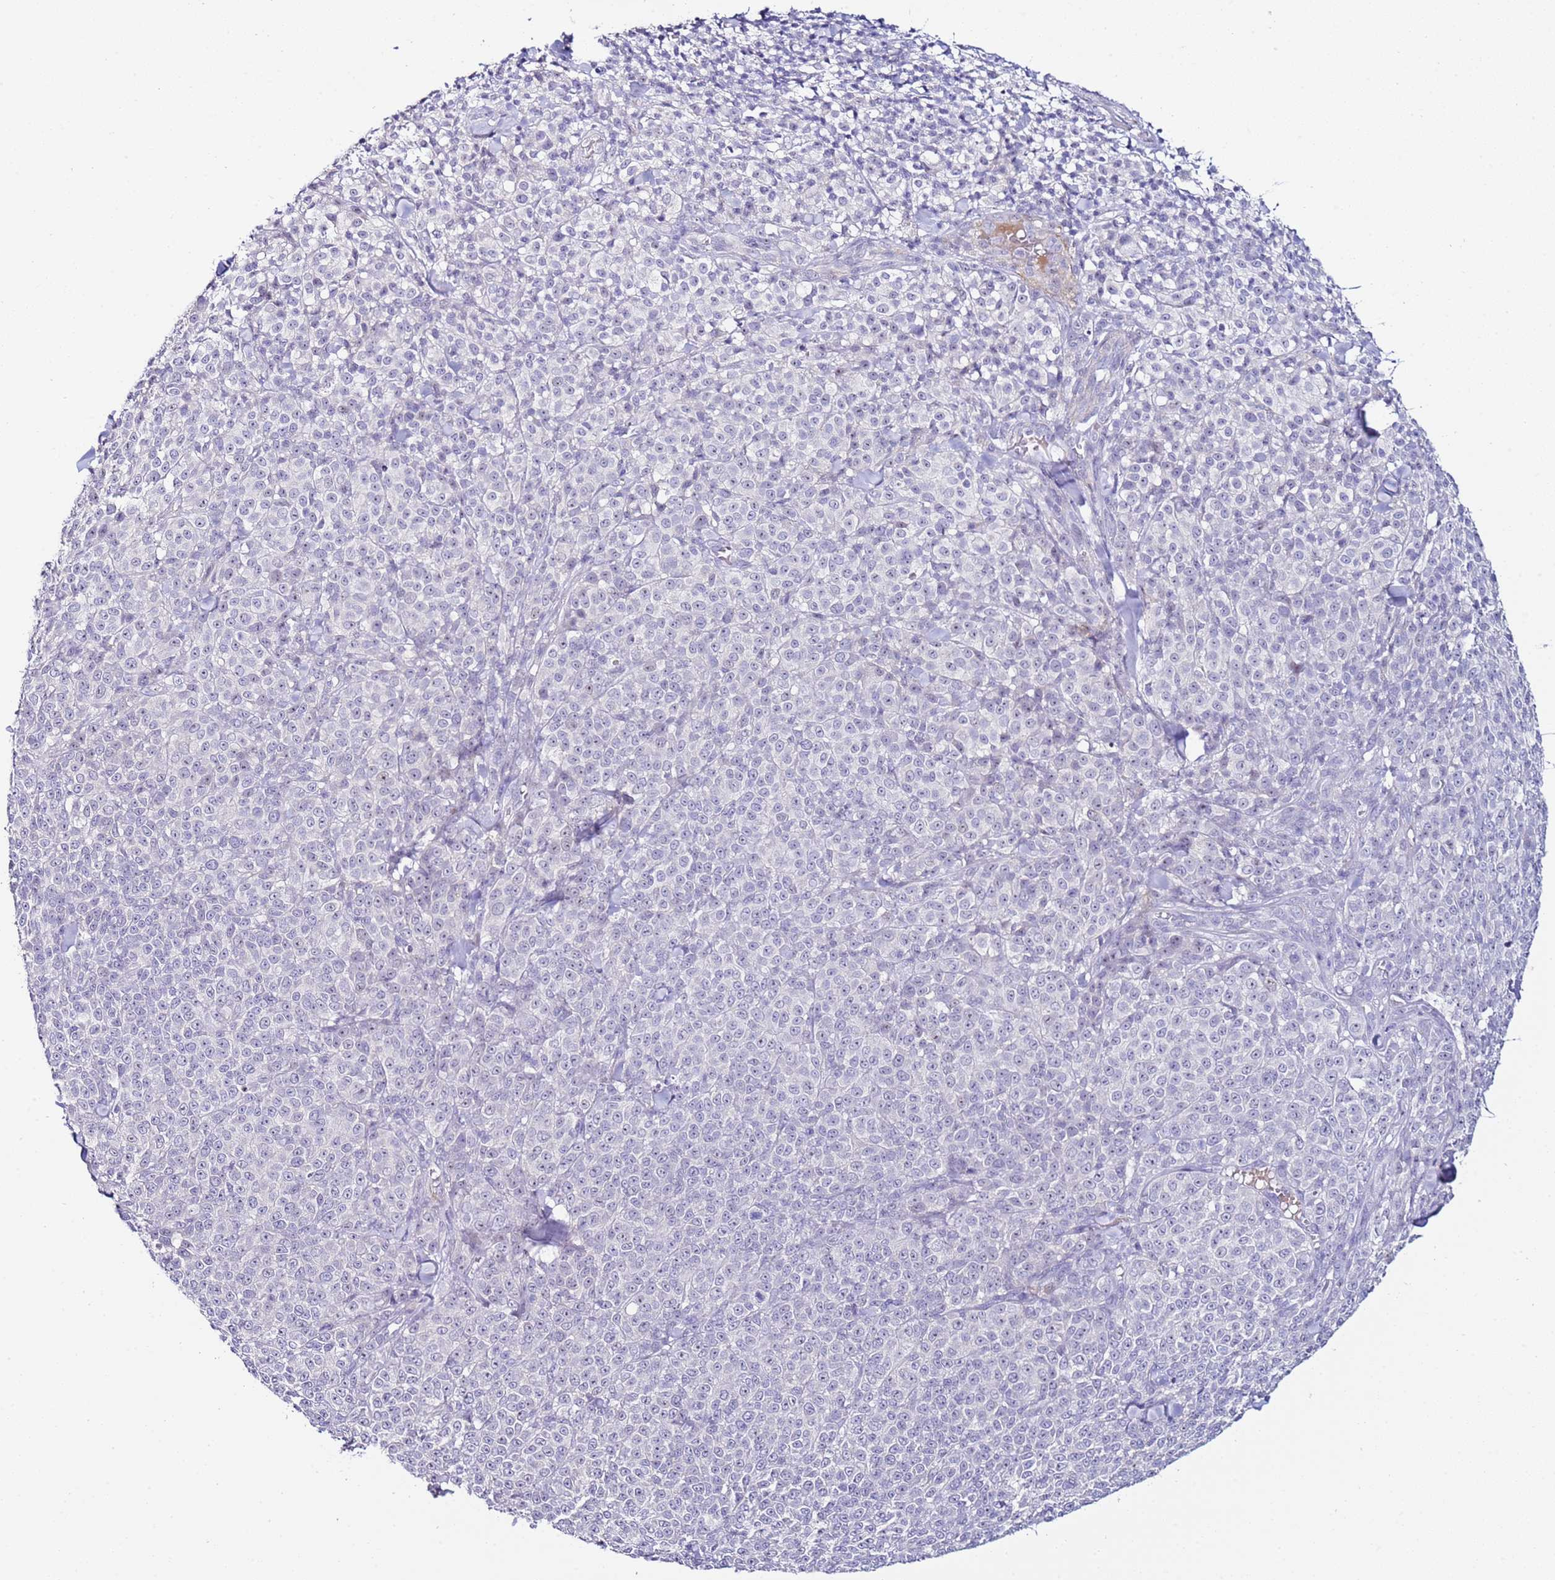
{"staining": {"intensity": "negative", "quantity": "none", "location": "none"}, "tissue": "melanoma", "cell_type": "Tumor cells", "image_type": "cancer", "snomed": [{"axis": "morphology", "description": "Normal tissue, NOS"}, {"axis": "morphology", "description": "Malignant melanoma, NOS"}, {"axis": "topography", "description": "Skin"}], "caption": "Human melanoma stained for a protein using immunohistochemistry displays no expression in tumor cells.", "gene": "HGD", "patient": {"sex": "female", "age": 34}}